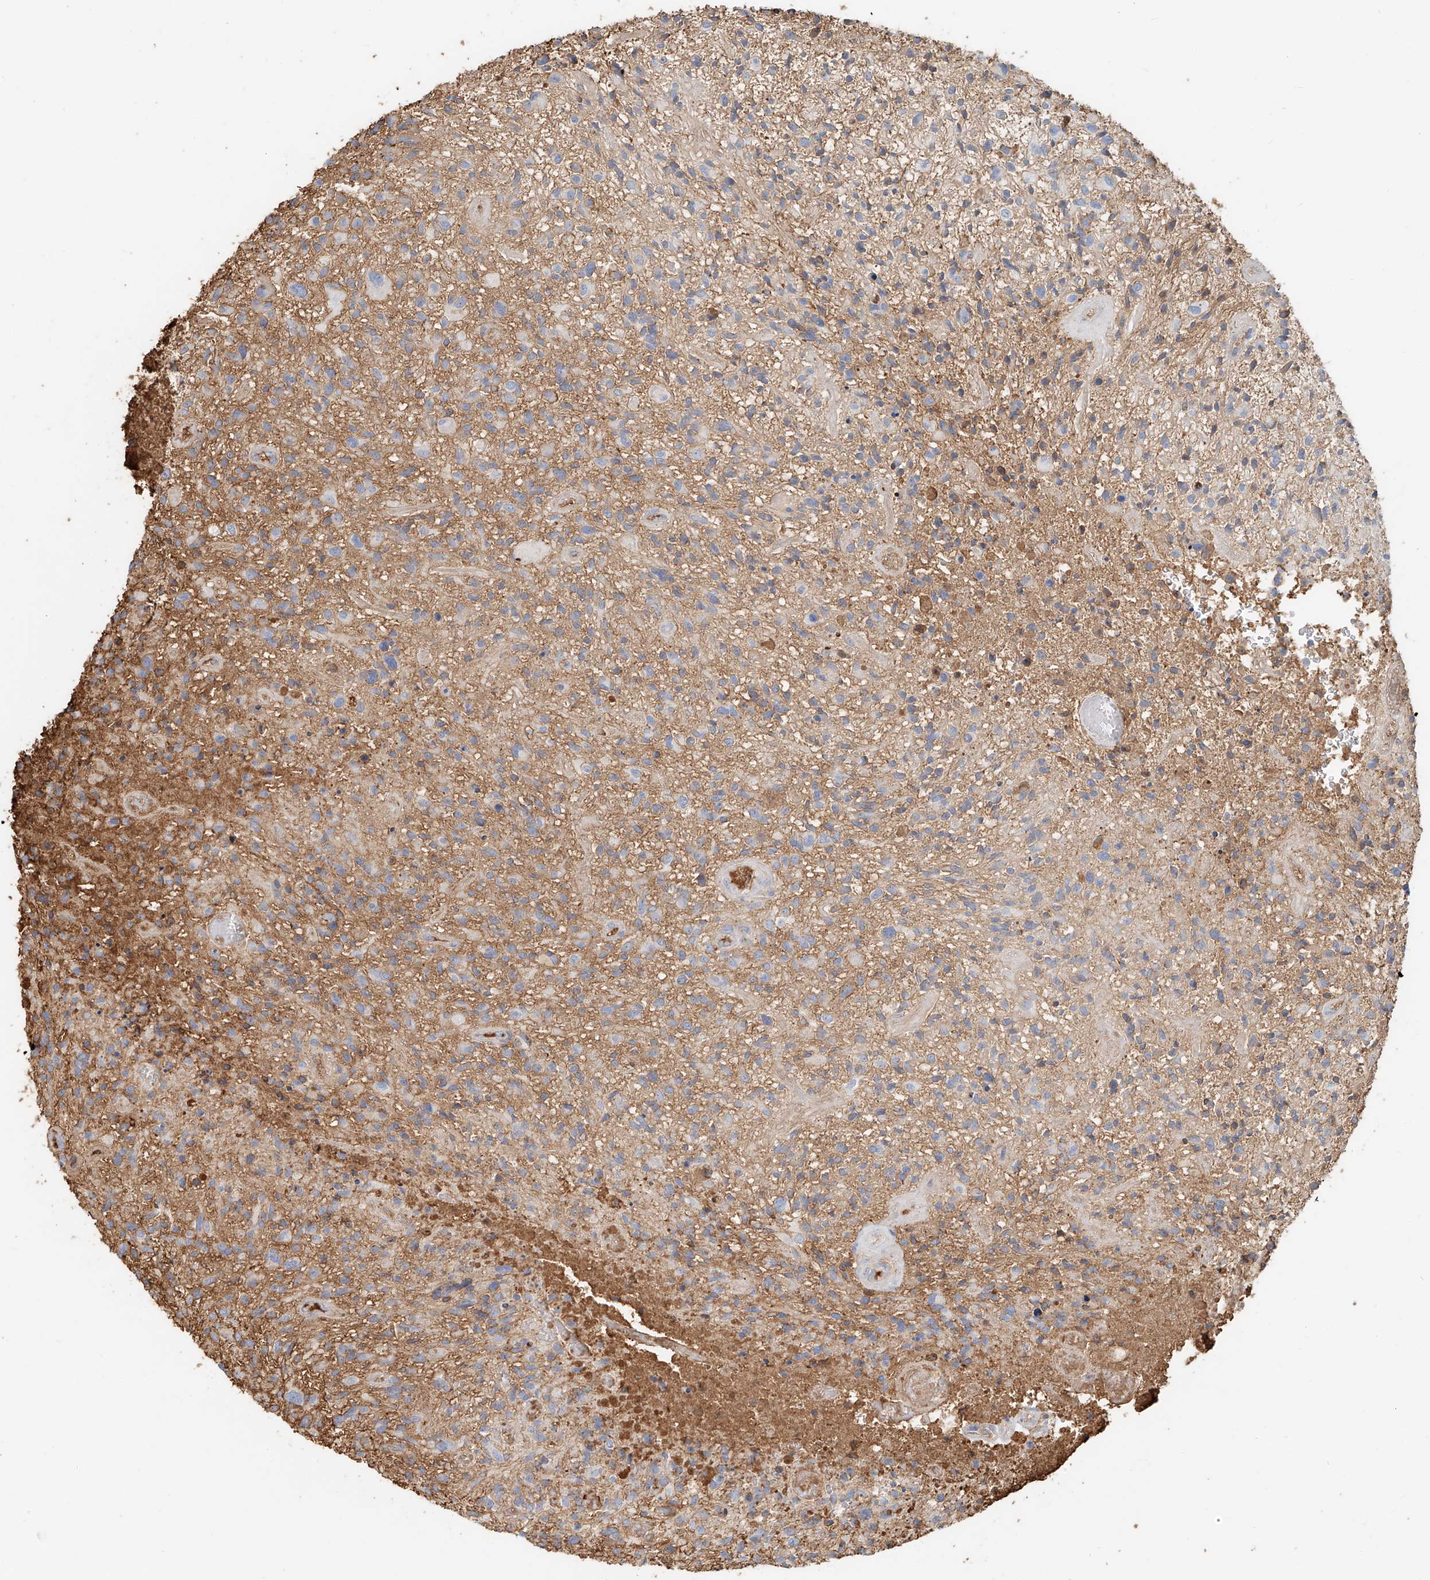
{"staining": {"intensity": "weak", "quantity": "<25%", "location": "cytoplasmic/membranous"}, "tissue": "glioma", "cell_type": "Tumor cells", "image_type": "cancer", "snomed": [{"axis": "morphology", "description": "Glioma, malignant, High grade"}, {"axis": "topography", "description": "Brain"}], "caption": "Protein analysis of glioma shows no significant expression in tumor cells.", "gene": "ZFP30", "patient": {"sex": "male", "age": 47}}